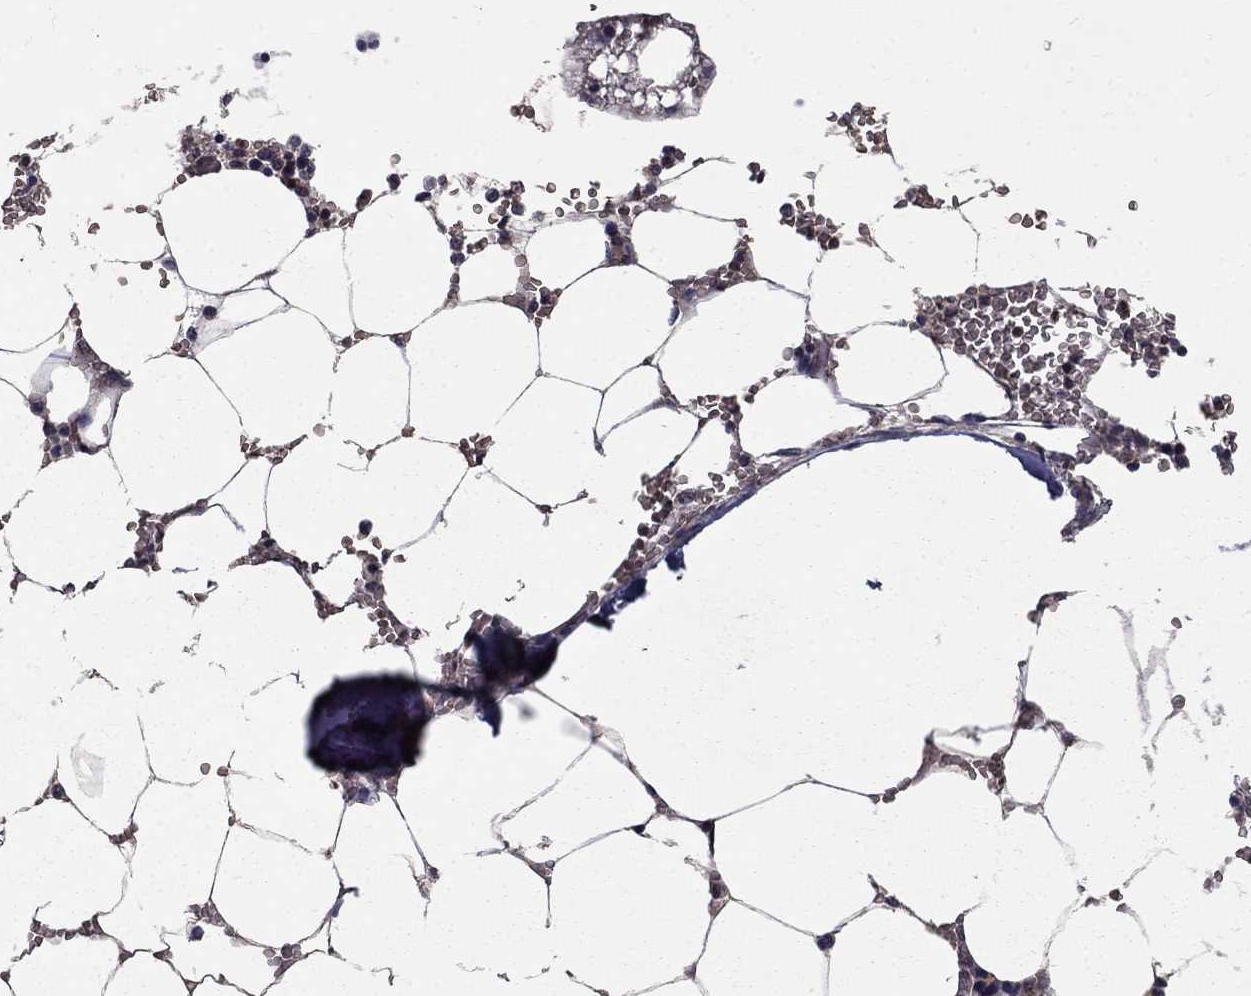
{"staining": {"intensity": "negative", "quantity": "none", "location": "none"}, "tissue": "bone marrow", "cell_type": "Hematopoietic cells", "image_type": "normal", "snomed": [{"axis": "morphology", "description": "Normal tissue, NOS"}, {"axis": "topography", "description": "Bone marrow"}], "caption": "High power microscopy histopathology image of an IHC image of normal bone marrow, revealing no significant expression in hematopoietic cells. Nuclei are stained in blue.", "gene": "SLC2A13", "patient": {"sex": "female", "age": 64}}